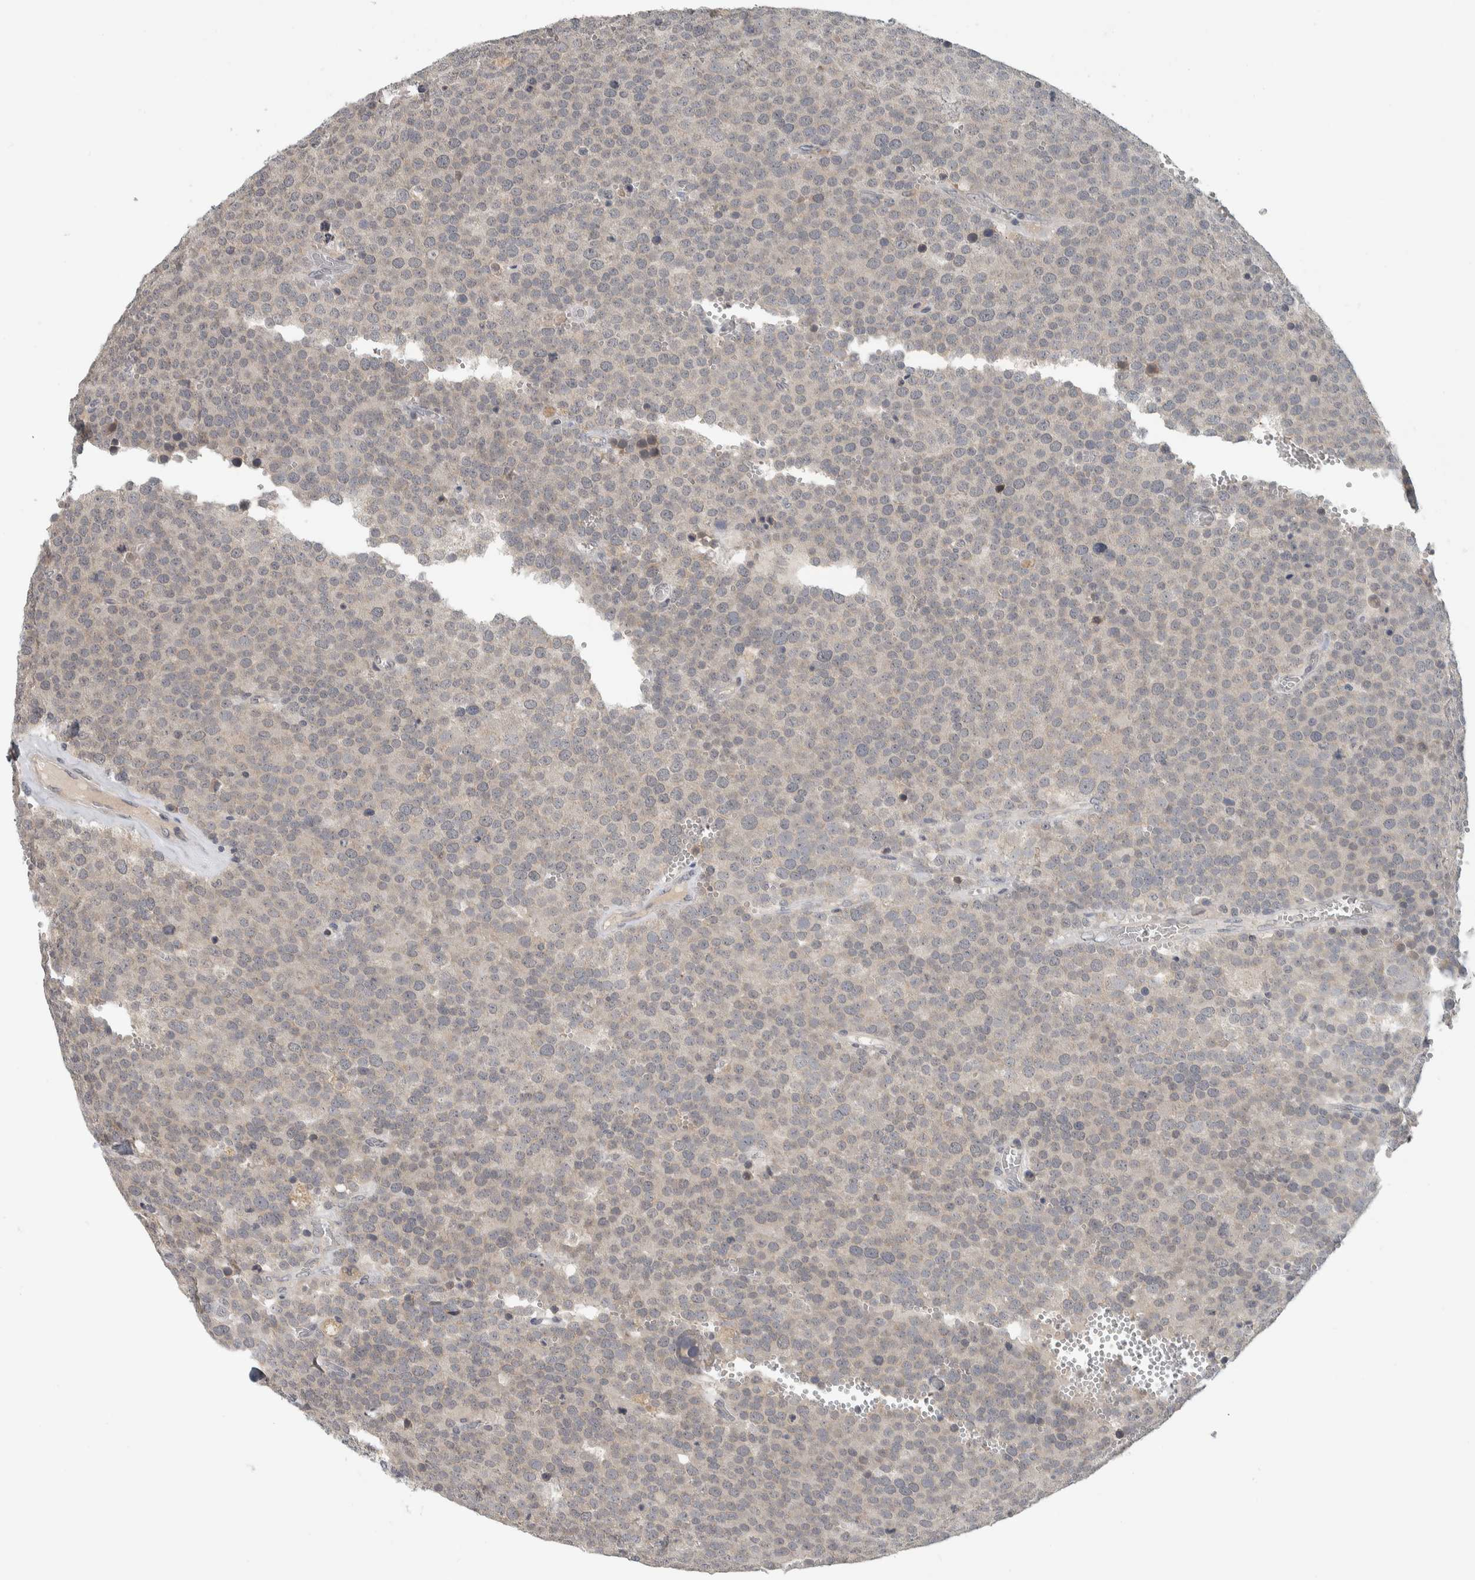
{"staining": {"intensity": "negative", "quantity": "none", "location": "none"}, "tissue": "testis cancer", "cell_type": "Tumor cells", "image_type": "cancer", "snomed": [{"axis": "morphology", "description": "Normal tissue, NOS"}, {"axis": "morphology", "description": "Seminoma, NOS"}, {"axis": "topography", "description": "Testis"}], "caption": "Tumor cells are negative for brown protein staining in seminoma (testis). (DAB (3,3'-diaminobenzidine) IHC, high magnification).", "gene": "AFP", "patient": {"sex": "male", "age": 71}}